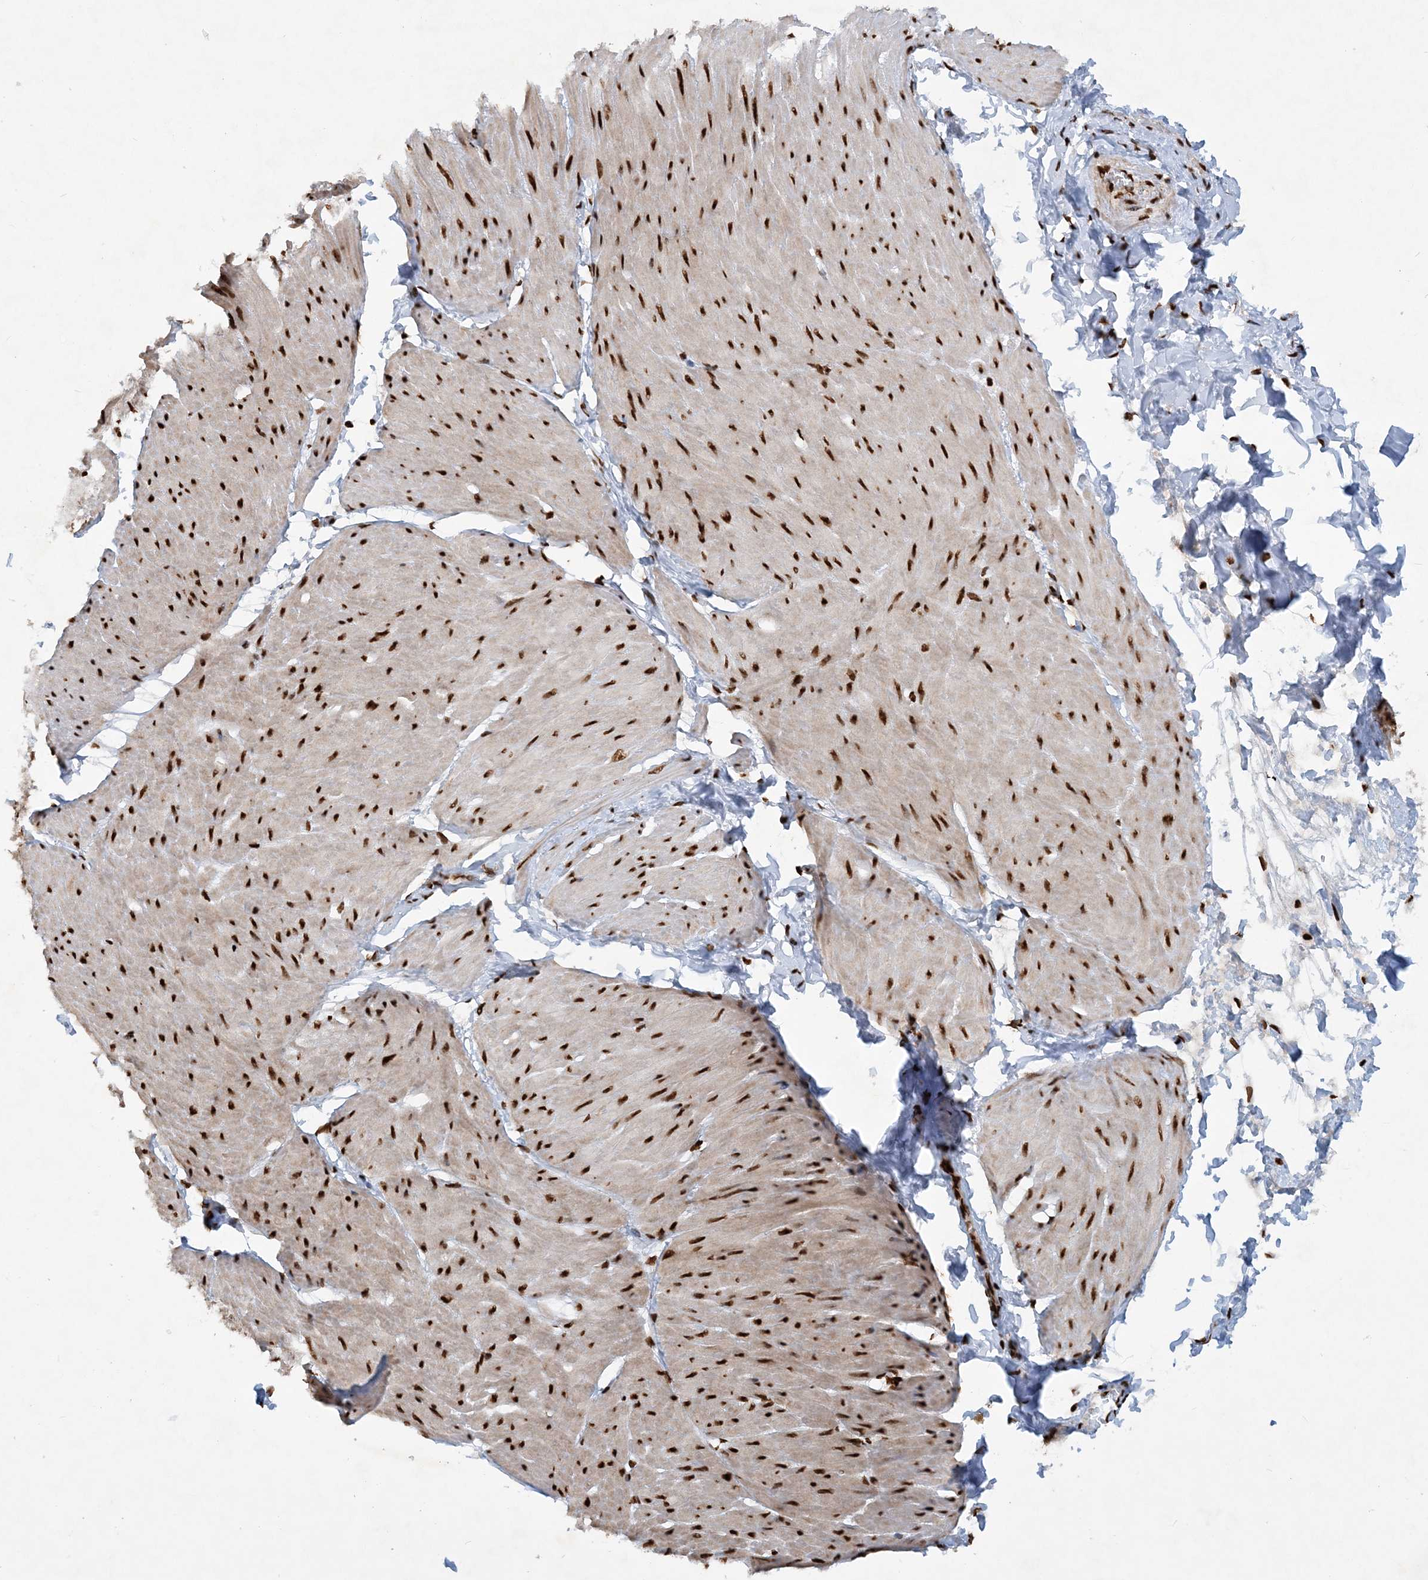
{"staining": {"intensity": "strong", "quantity": ">75%", "location": "nuclear"}, "tissue": "smooth muscle", "cell_type": "Smooth muscle cells", "image_type": "normal", "snomed": [{"axis": "morphology", "description": "Urothelial carcinoma, High grade"}, {"axis": "topography", "description": "Urinary bladder"}], "caption": "About >75% of smooth muscle cells in unremarkable smooth muscle exhibit strong nuclear protein expression as visualized by brown immunohistochemical staining.", "gene": "DELE1", "patient": {"sex": "male", "age": 46}}